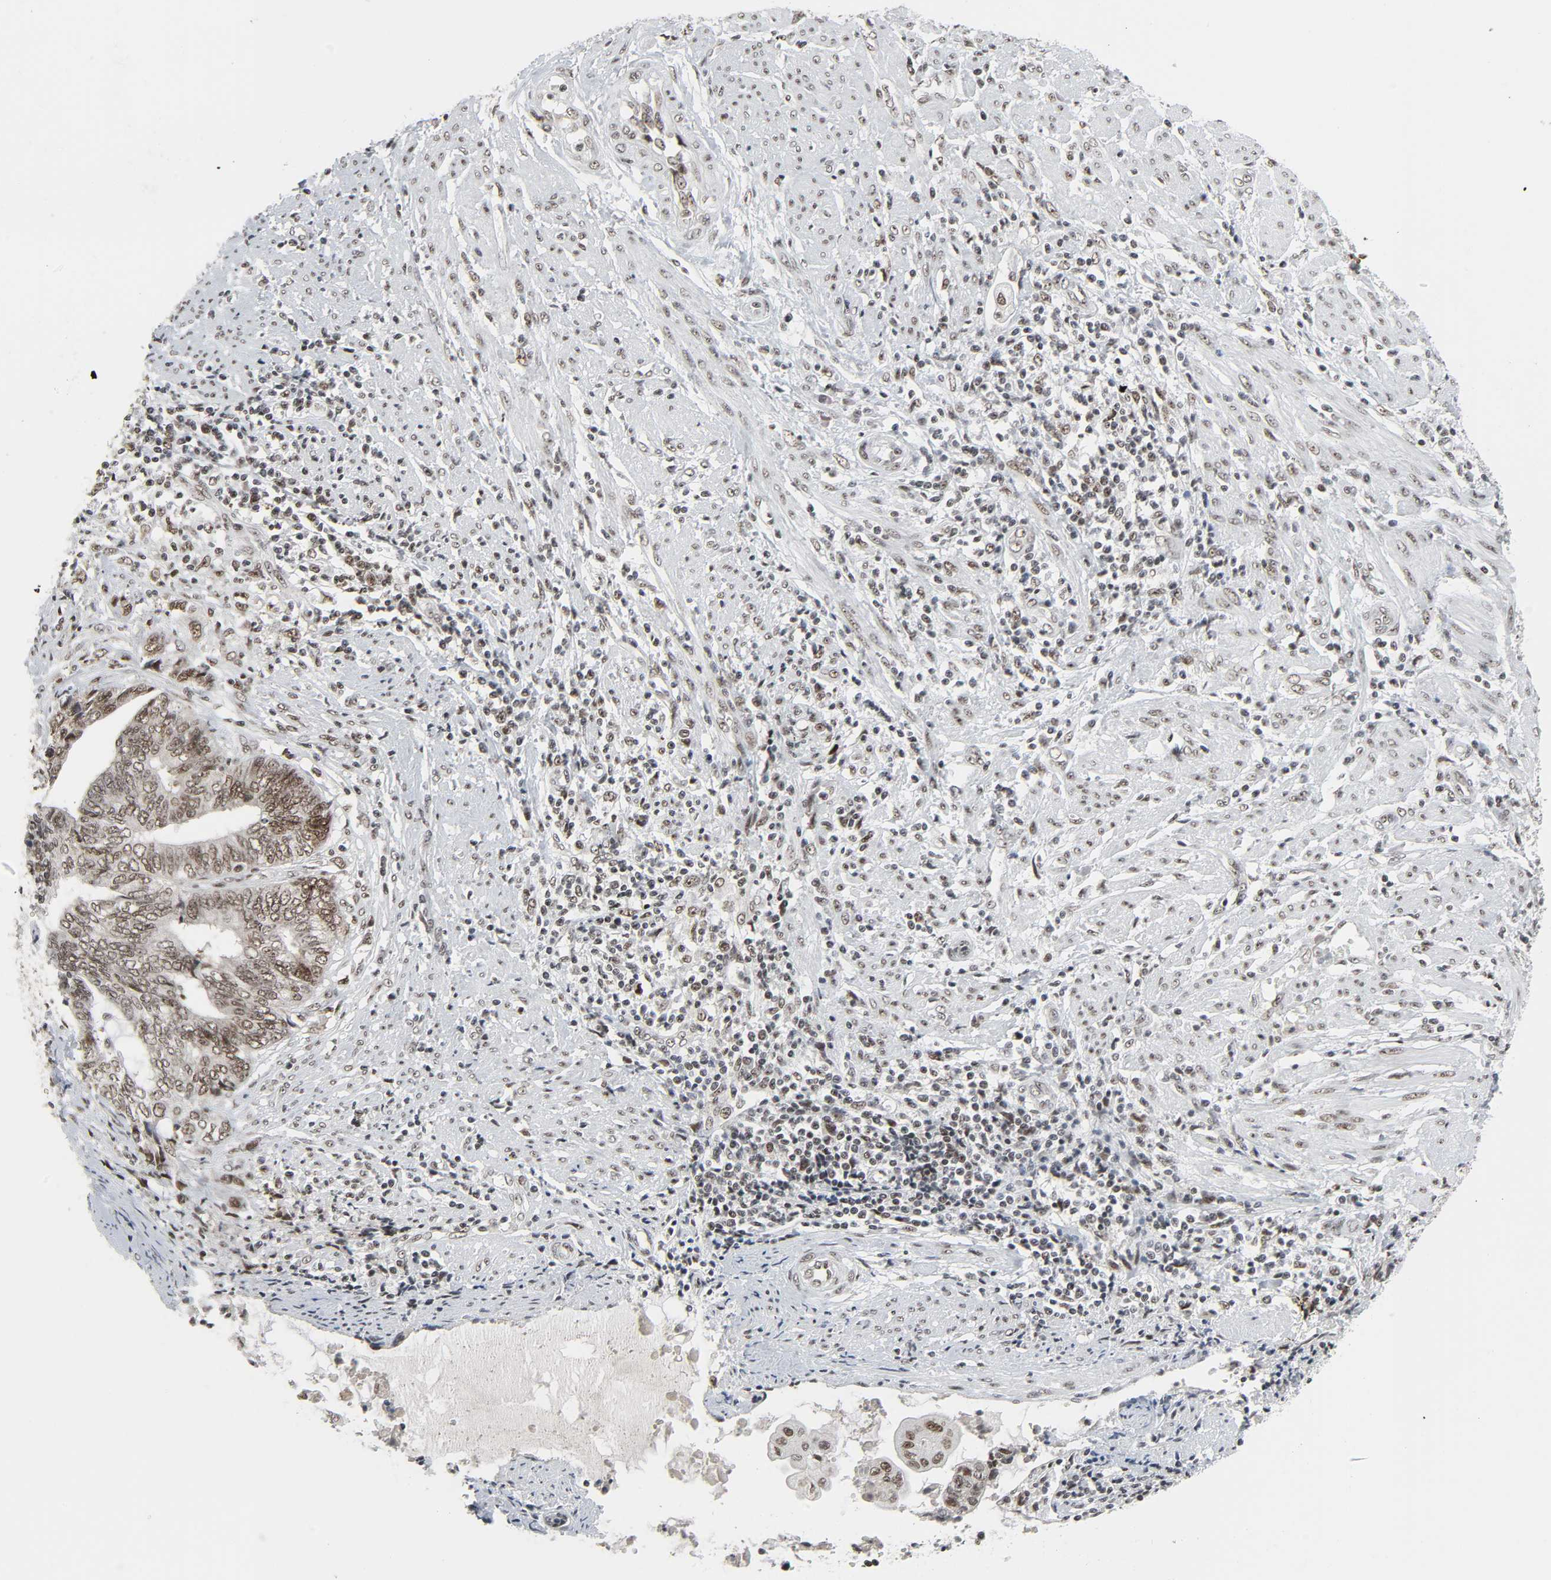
{"staining": {"intensity": "moderate", "quantity": ">75%", "location": "nuclear"}, "tissue": "endometrial cancer", "cell_type": "Tumor cells", "image_type": "cancer", "snomed": [{"axis": "morphology", "description": "Adenocarcinoma, NOS"}, {"axis": "topography", "description": "Uterus"}, {"axis": "topography", "description": "Endometrium"}], "caption": "Tumor cells display medium levels of moderate nuclear staining in approximately >75% of cells in endometrial adenocarcinoma.", "gene": "CDK7", "patient": {"sex": "female", "age": 70}}